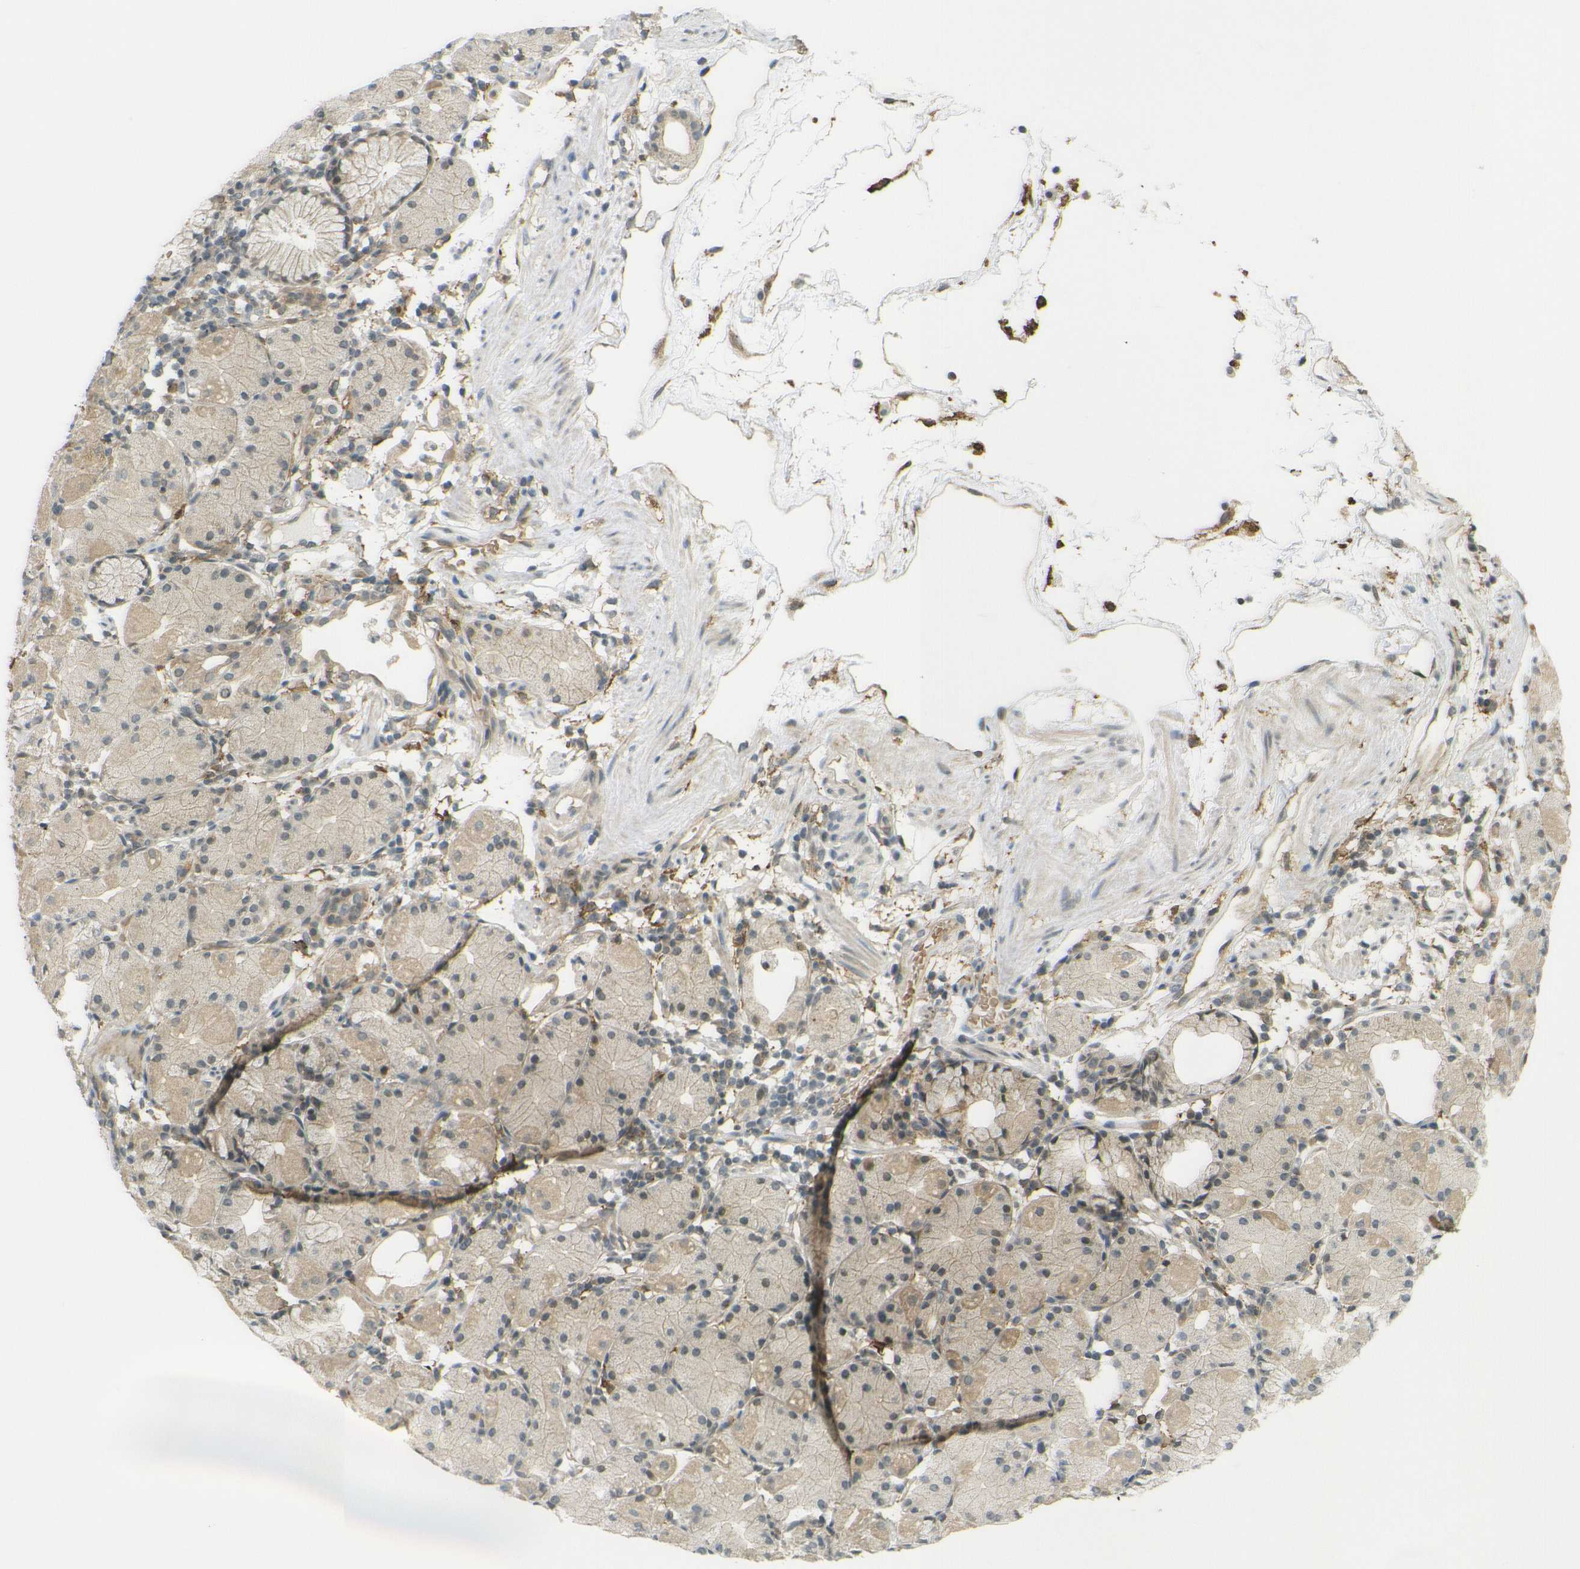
{"staining": {"intensity": "weak", "quantity": ">75%", "location": "cytoplasmic/membranous"}, "tissue": "stomach", "cell_type": "Glandular cells", "image_type": "normal", "snomed": [{"axis": "morphology", "description": "Normal tissue, NOS"}, {"axis": "topography", "description": "Stomach"}, {"axis": "topography", "description": "Stomach, lower"}], "caption": "A high-resolution micrograph shows immunohistochemistry staining of normal stomach, which reveals weak cytoplasmic/membranous expression in approximately >75% of glandular cells.", "gene": "DAB2", "patient": {"sex": "female", "age": 75}}